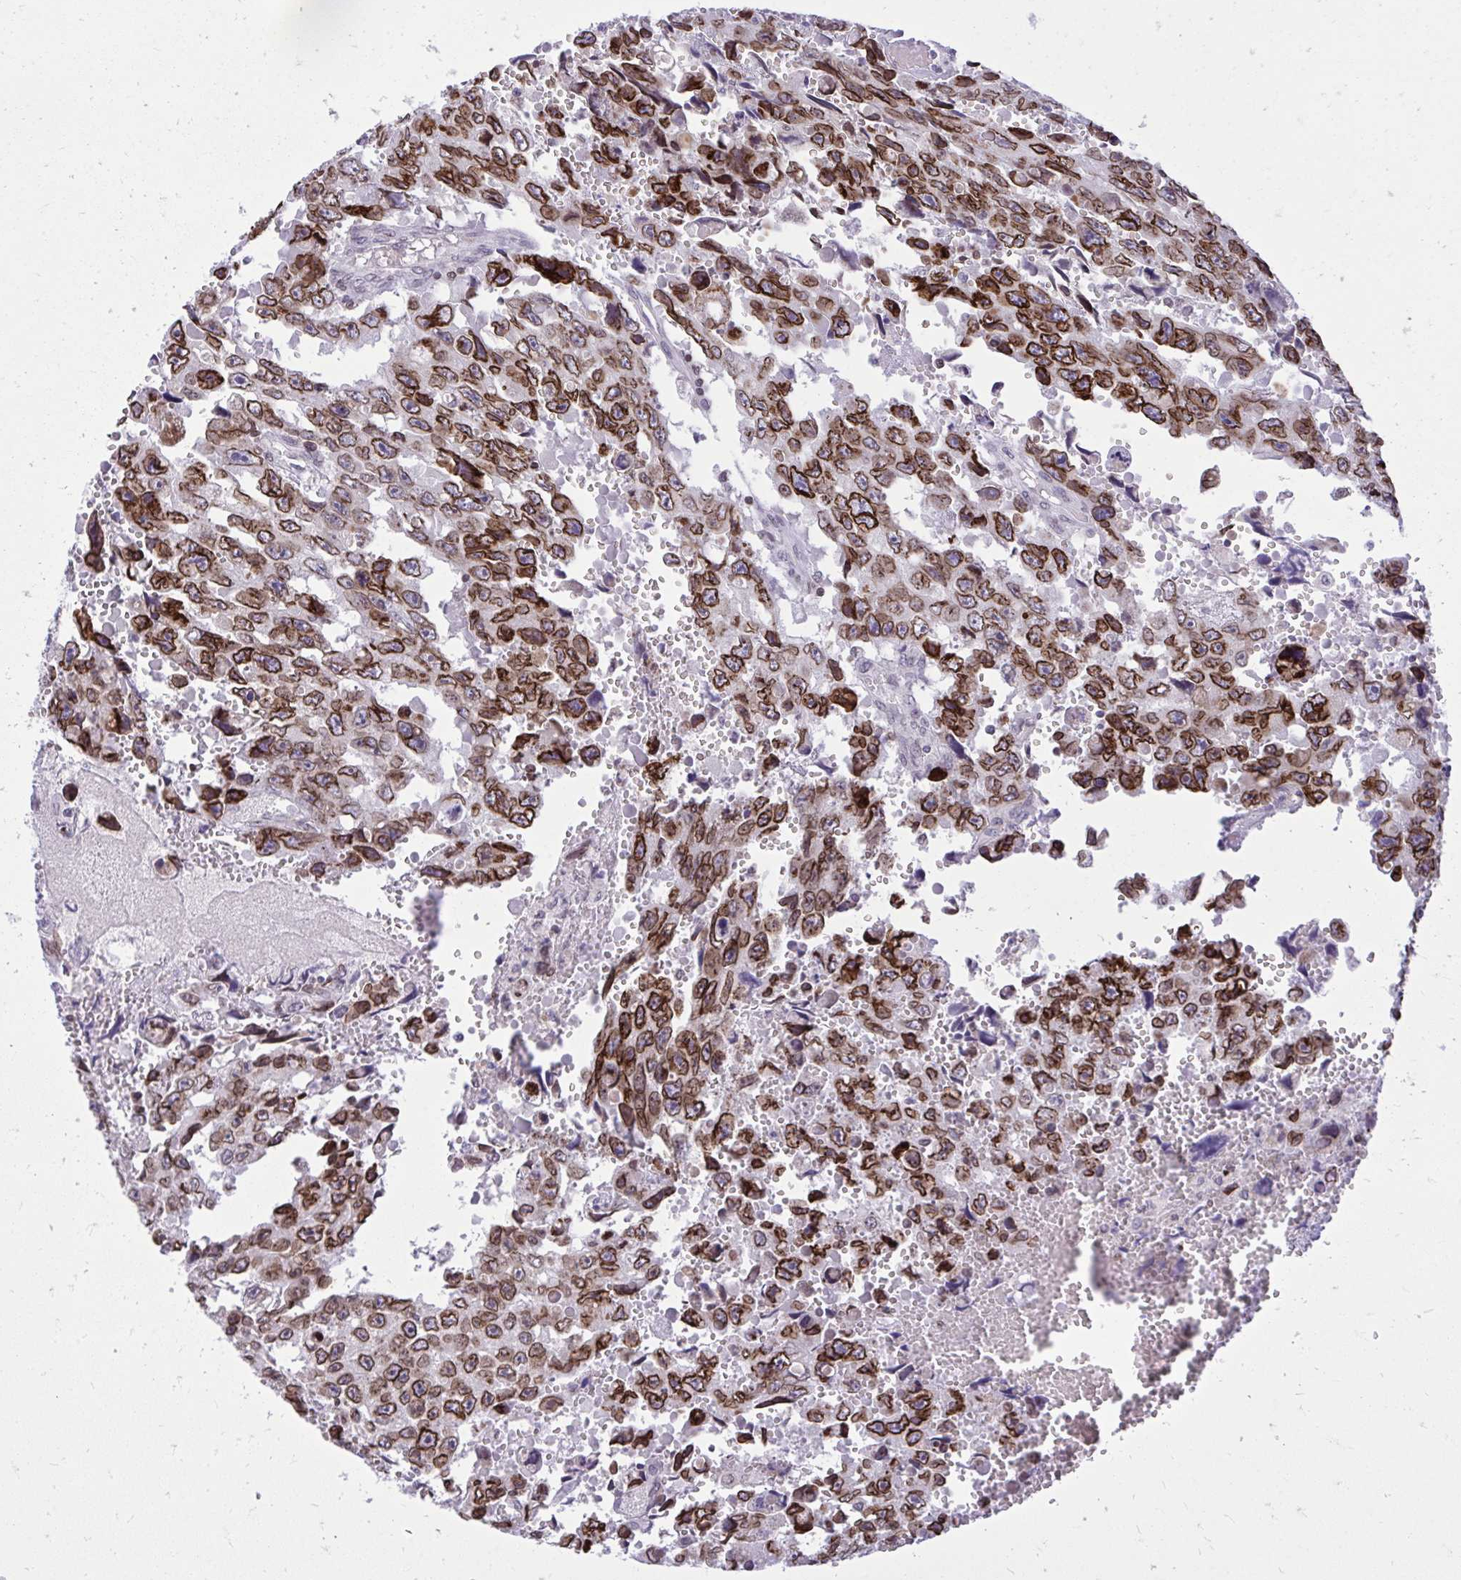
{"staining": {"intensity": "strong", "quantity": ">75%", "location": "cytoplasmic/membranous,nuclear"}, "tissue": "testis cancer", "cell_type": "Tumor cells", "image_type": "cancer", "snomed": [{"axis": "morphology", "description": "Seminoma, NOS"}, {"axis": "topography", "description": "Testis"}], "caption": "Human testis cancer stained with a brown dye exhibits strong cytoplasmic/membranous and nuclear positive staining in about >75% of tumor cells.", "gene": "RPS6KA2", "patient": {"sex": "male", "age": 26}}